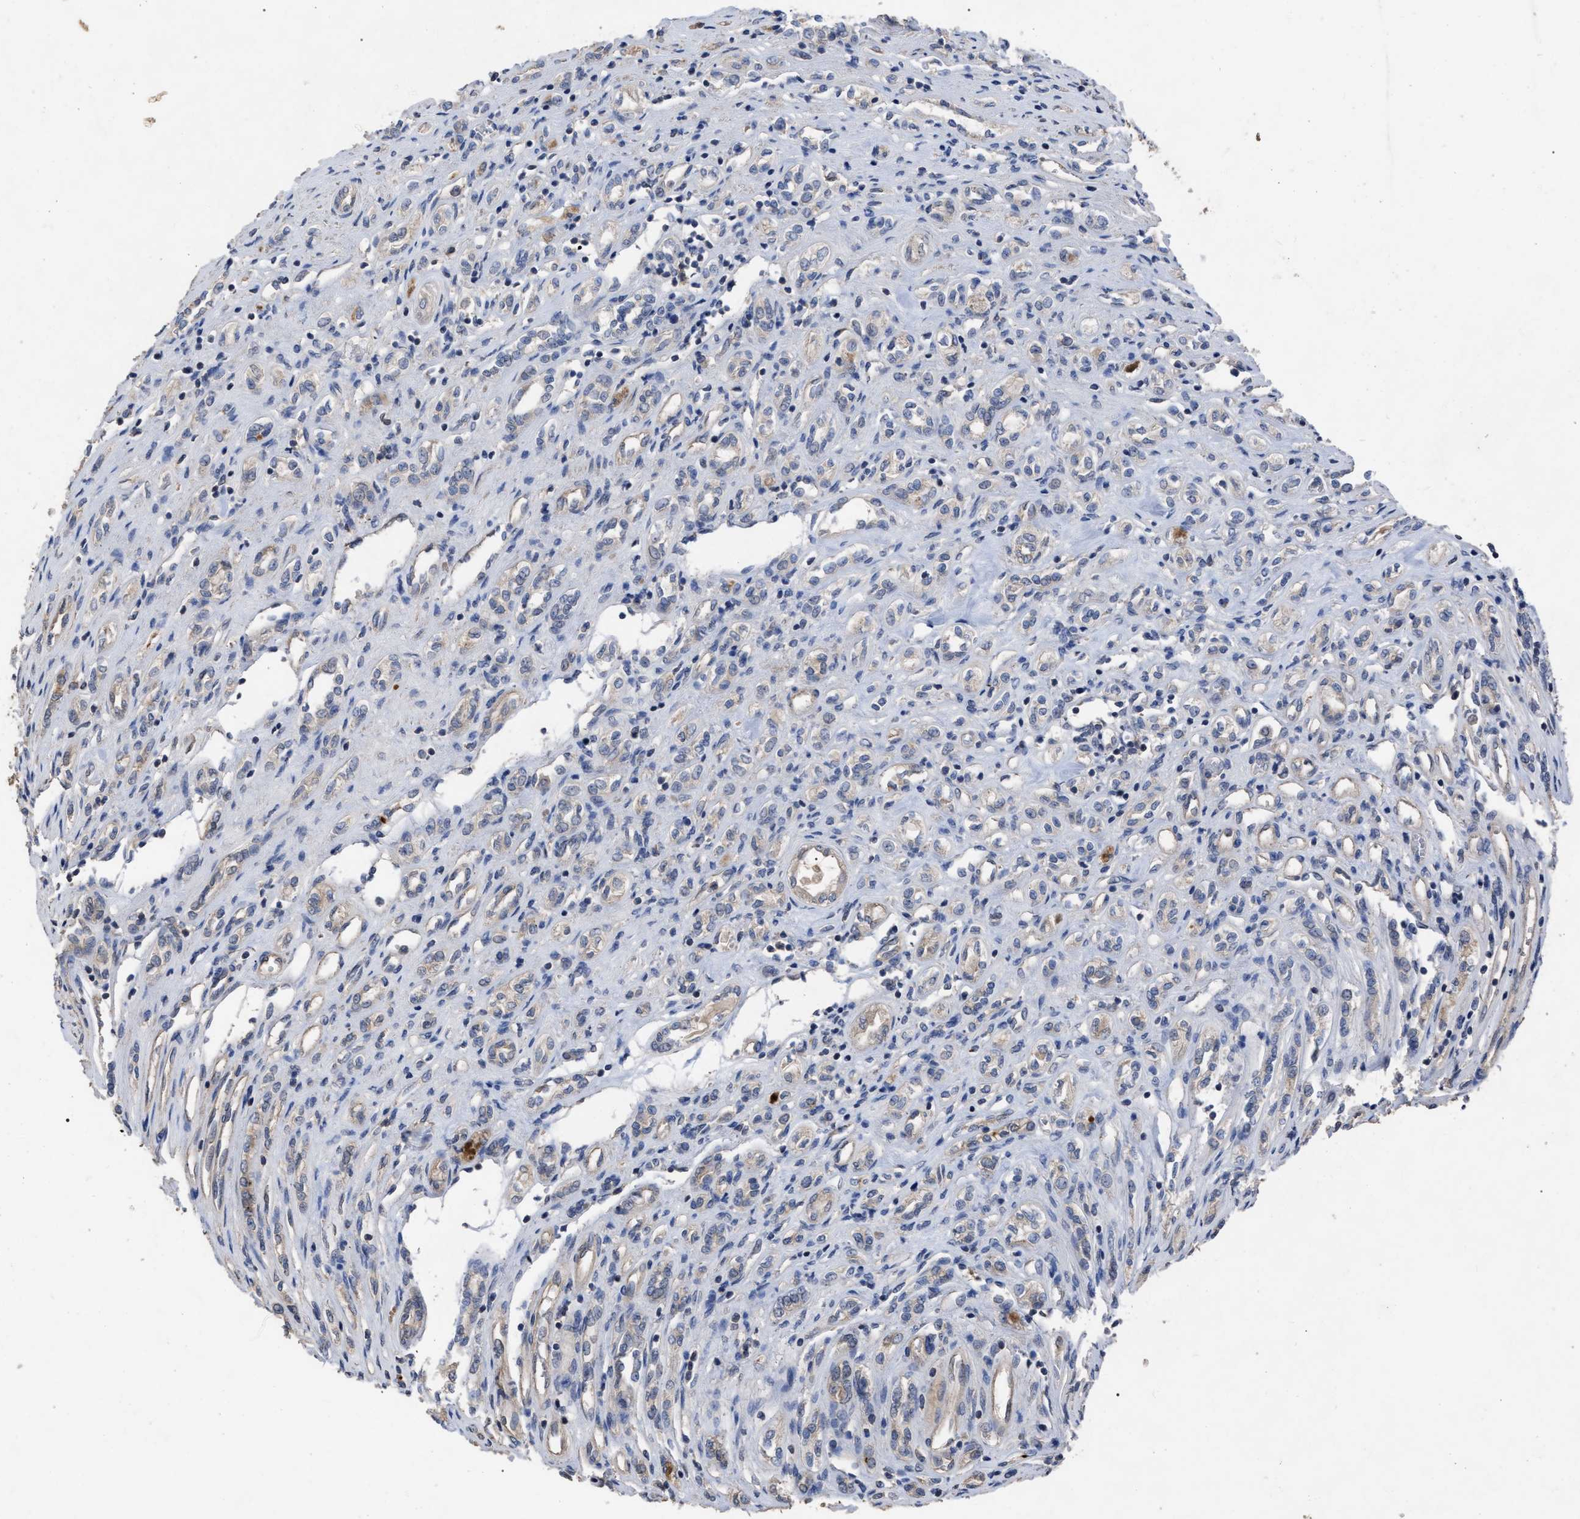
{"staining": {"intensity": "negative", "quantity": "none", "location": "none"}, "tissue": "renal cancer", "cell_type": "Tumor cells", "image_type": "cancer", "snomed": [{"axis": "morphology", "description": "Adenocarcinoma, NOS"}, {"axis": "topography", "description": "Kidney"}], "caption": "The micrograph reveals no staining of tumor cells in renal cancer (adenocarcinoma). (Brightfield microscopy of DAB immunohistochemistry (IHC) at high magnification).", "gene": "BTN2A1", "patient": {"sex": "female", "age": 70}}